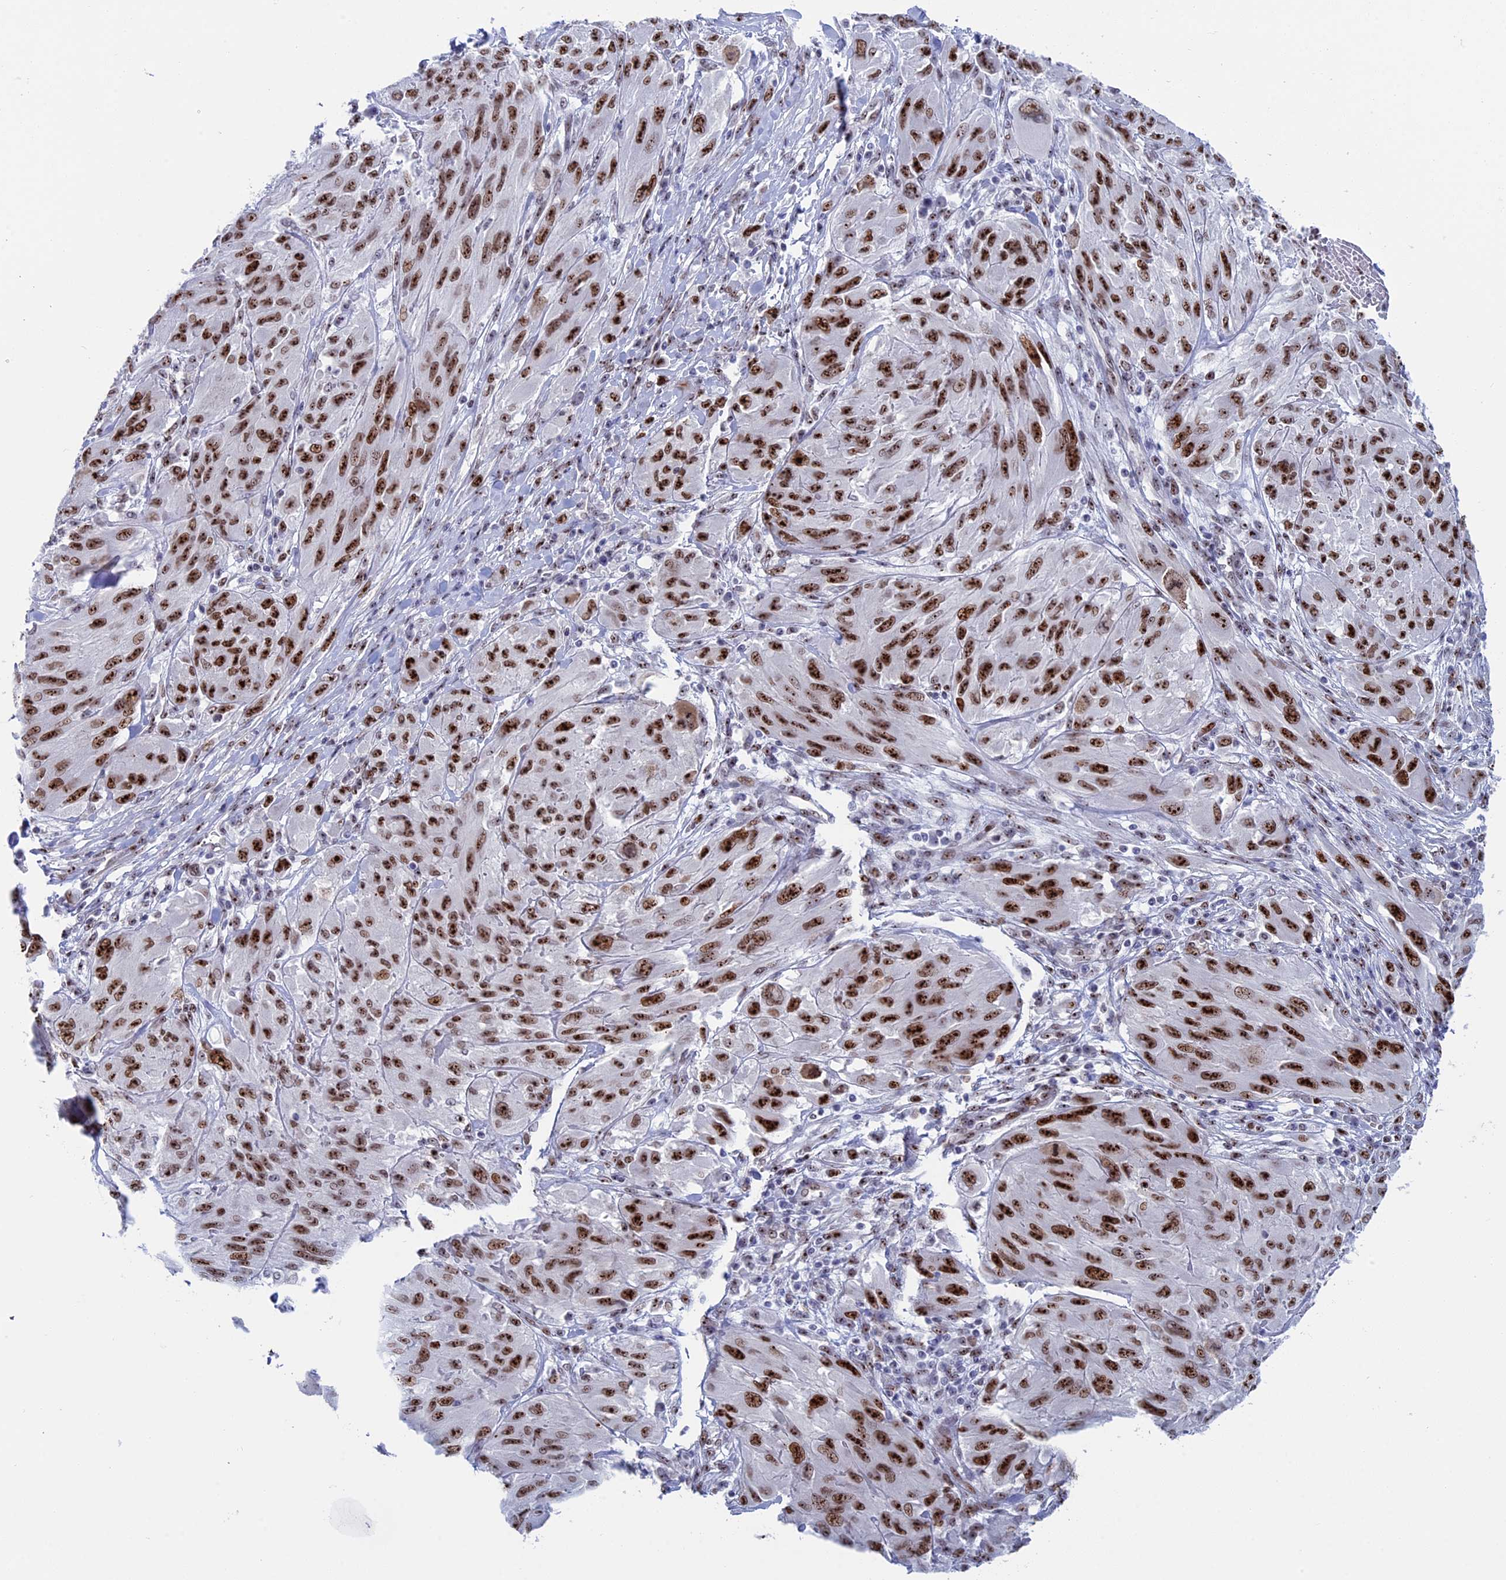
{"staining": {"intensity": "strong", "quantity": ">75%", "location": "nuclear"}, "tissue": "melanoma", "cell_type": "Tumor cells", "image_type": "cancer", "snomed": [{"axis": "morphology", "description": "Malignant melanoma, NOS"}, {"axis": "topography", "description": "Skin"}], "caption": "A high amount of strong nuclear expression is identified in about >75% of tumor cells in malignant melanoma tissue.", "gene": "CCDC86", "patient": {"sex": "female", "age": 91}}